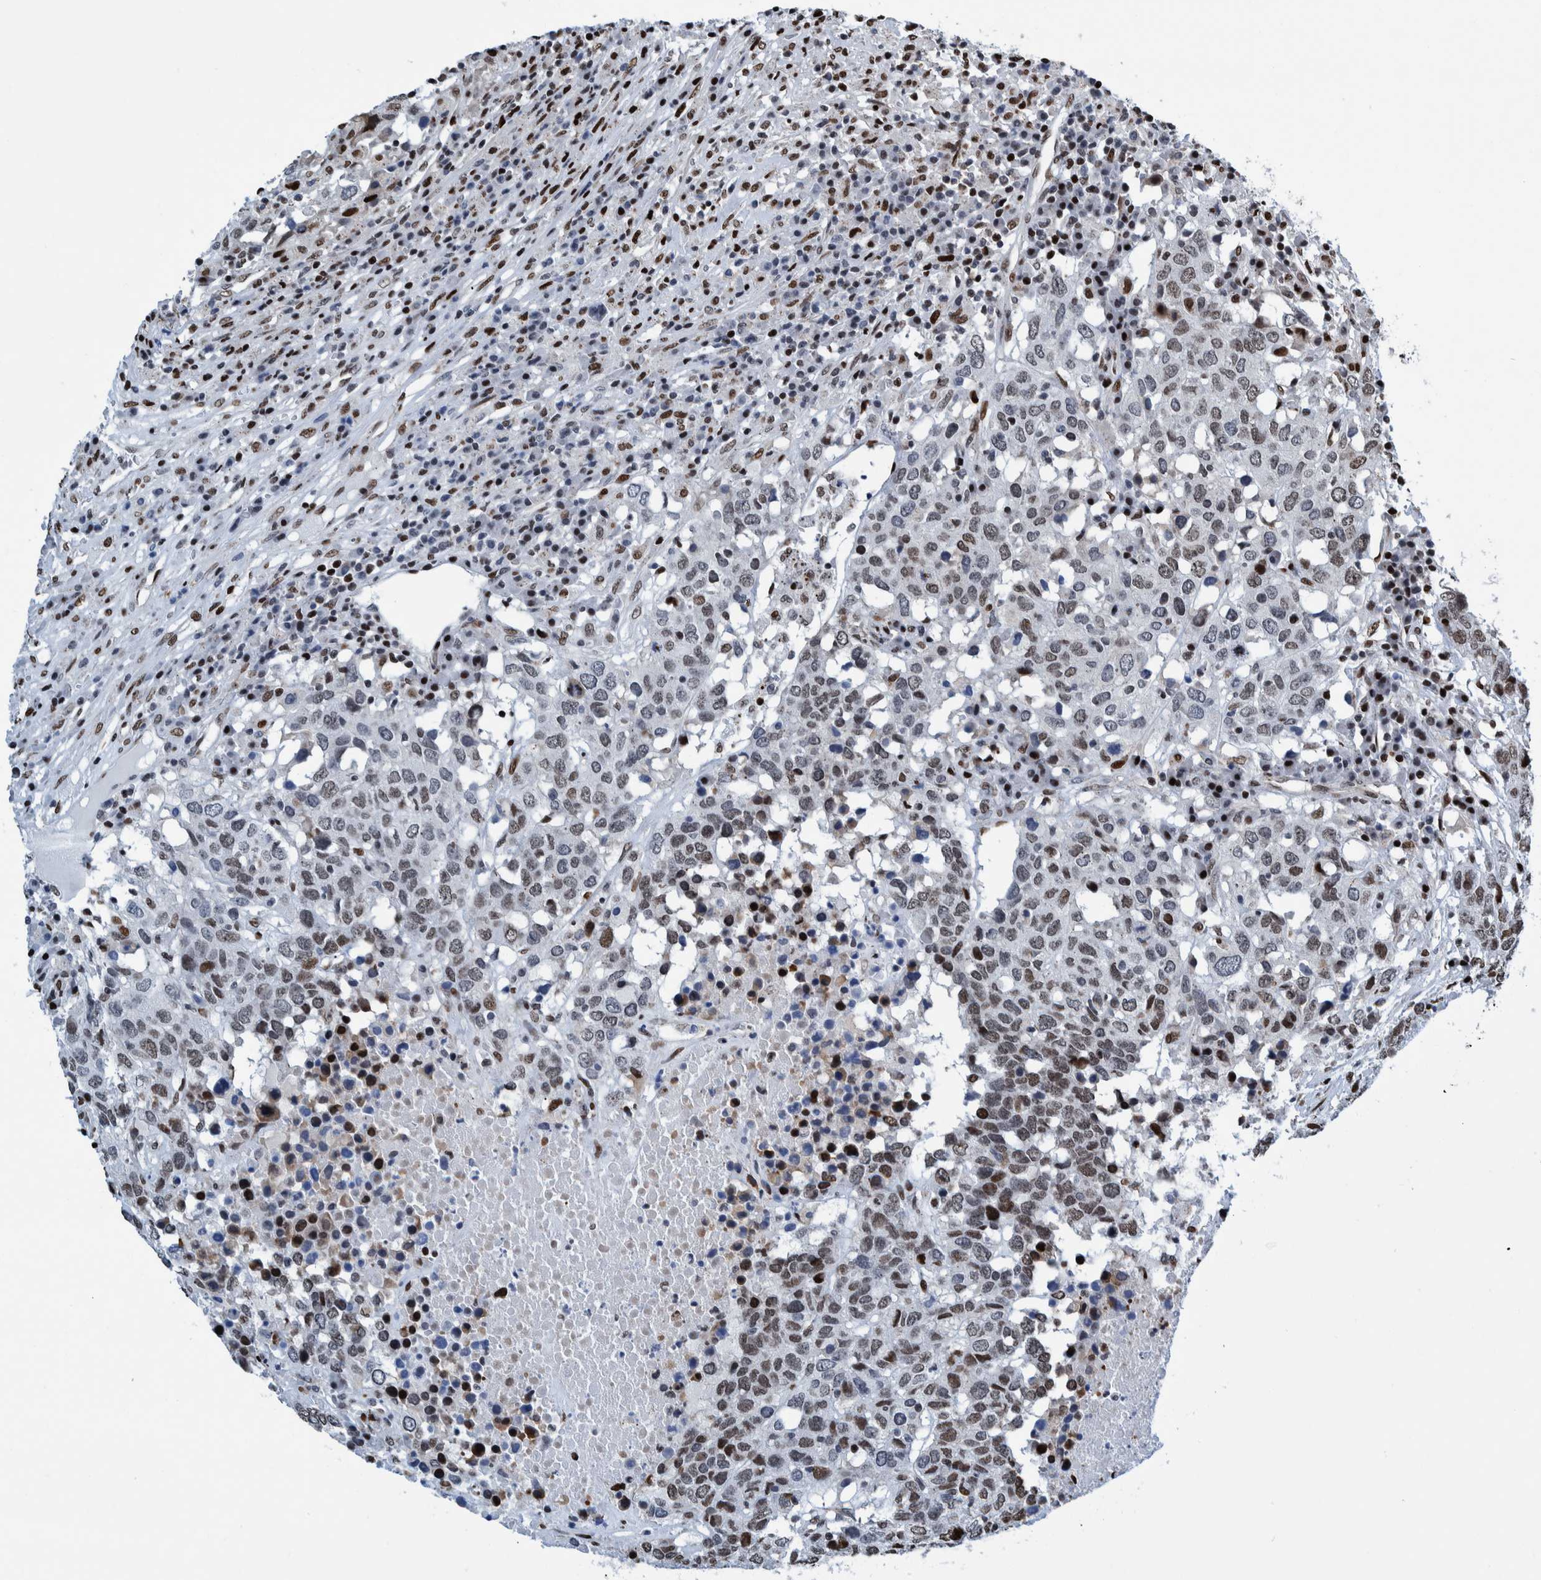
{"staining": {"intensity": "moderate", "quantity": "25%-75%", "location": "nuclear"}, "tissue": "head and neck cancer", "cell_type": "Tumor cells", "image_type": "cancer", "snomed": [{"axis": "morphology", "description": "Squamous cell carcinoma, NOS"}, {"axis": "topography", "description": "Head-Neck"}], "caption": "Protein staining shows moderate nuclear expression in approximately 25%-75% of tumor cells in head and neck squamous cell carcinoma.", "gene": "HEATR9", "patient": {"sex": "male", "age": 66}}